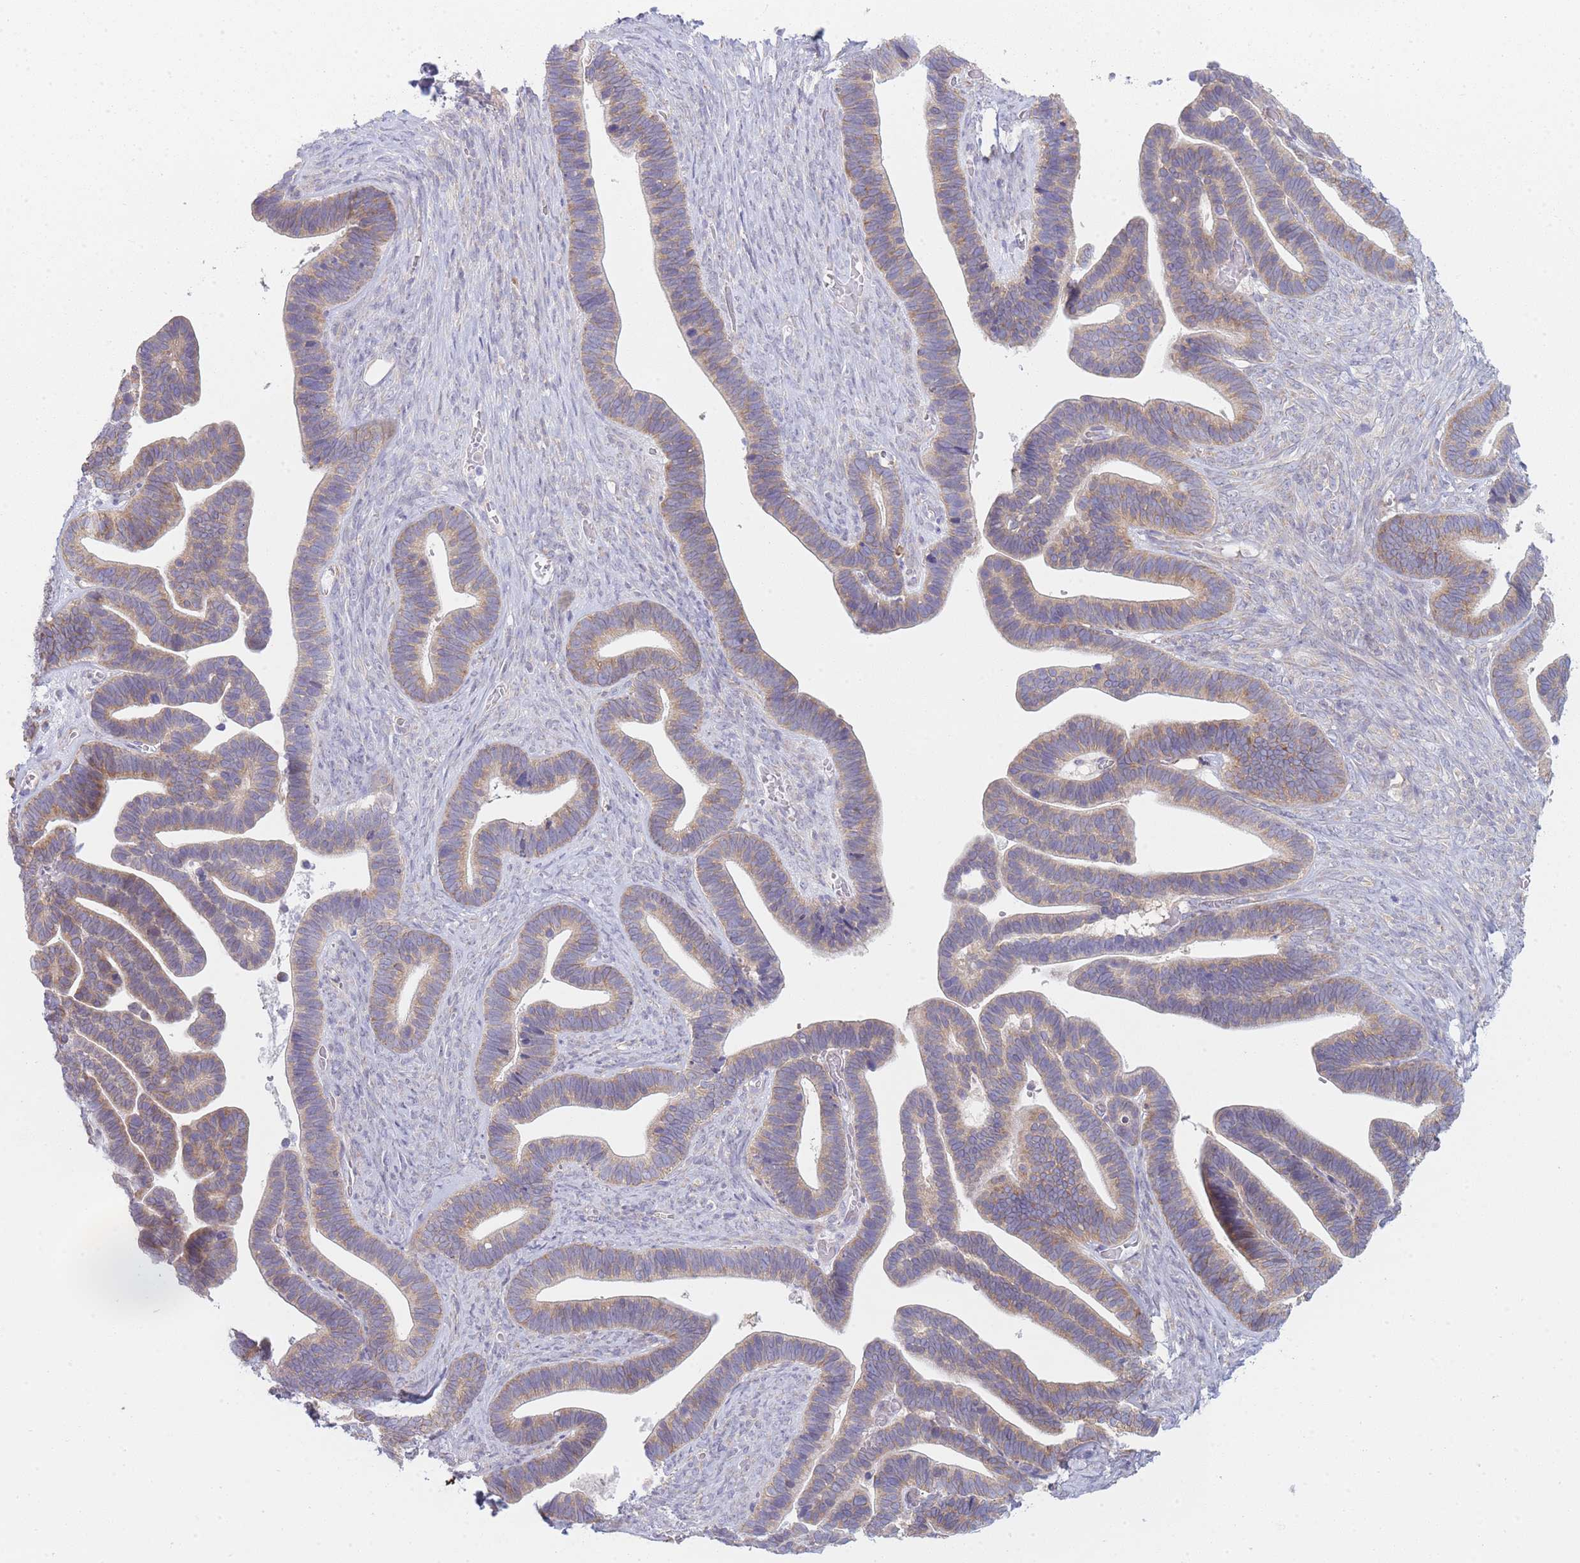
{"staining": {"intensity": "moderate", "quantity": ">75%", "location": "cytoplasmic/membranous"}, "tissue": "ovarian cancer", "cell_type": "Tumor cells", "image_type": "cancer", "snomed": [{"axis": "morphology", "description": "Cystadenocarcinoma, serous, NOS"}, {"axis": "topography", "description": "Ovary"}], "caption": "A histopathology image of human ovarian cancer (serous cystadenocarcinoma) stained for a protein reveals moderate cytoplasmic/membranous brown staining in tumor cells.", "gene": "OR5L2", "patient": {"sex": "female", "age": 56}}